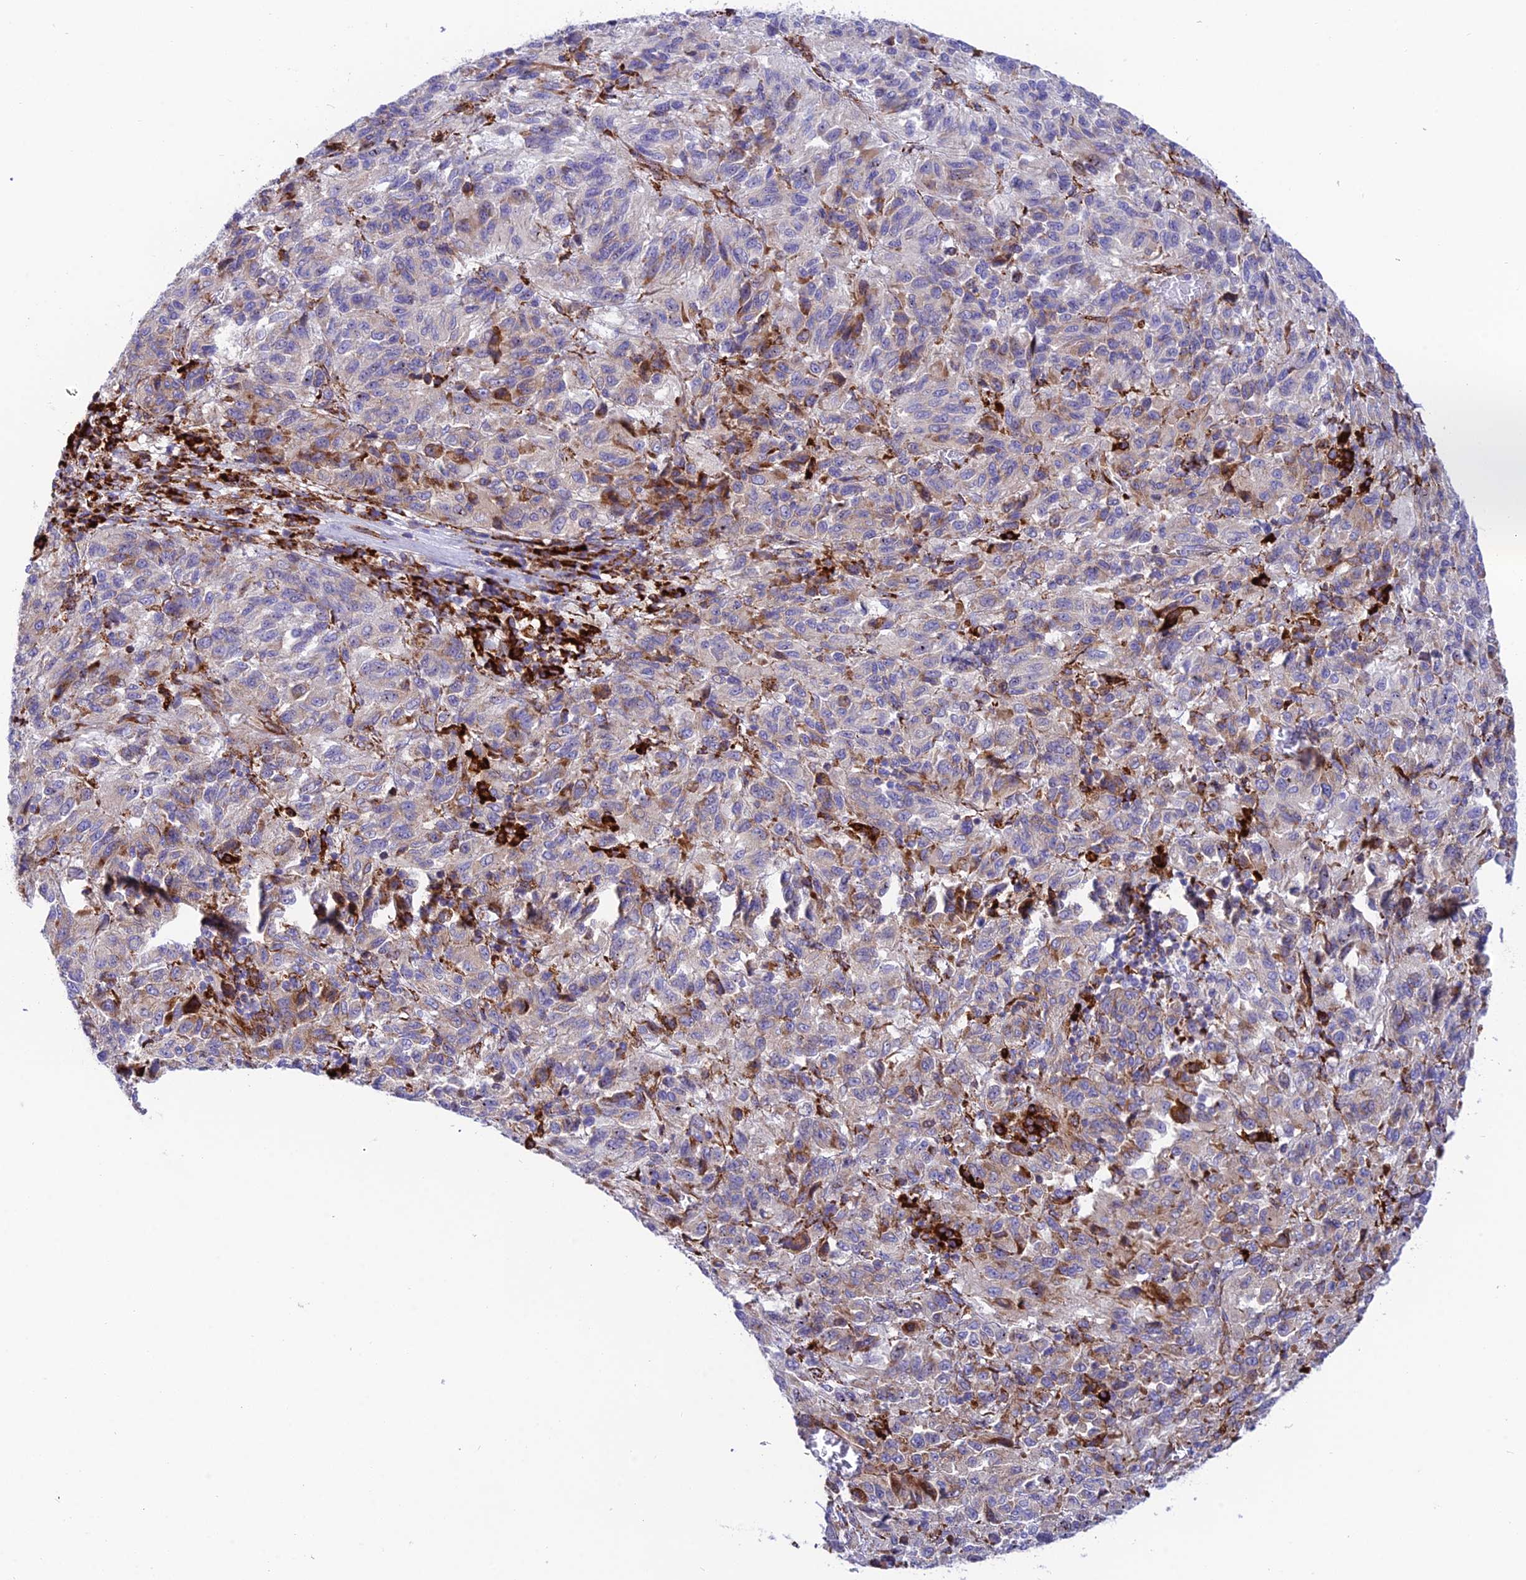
{"staining": {"intensity": "weak", "quantity": "<25%", "location": "cytoplasmic/membranous"}, "tissue": "melanoma", "cell_type": "Tumor cells", "image_type": "cancer", "snomed": [{"axis": "morphology", "description": "Malignant melanoma, Metastatic site"}, {"axis": "topography", "description": "Lung"}], "caption": "Micrograph shows no protein positivity in tumor cells of melanoma tissue.", "gene": "TUBGCP6", "patient": {"sex": "male", "age": 64}}